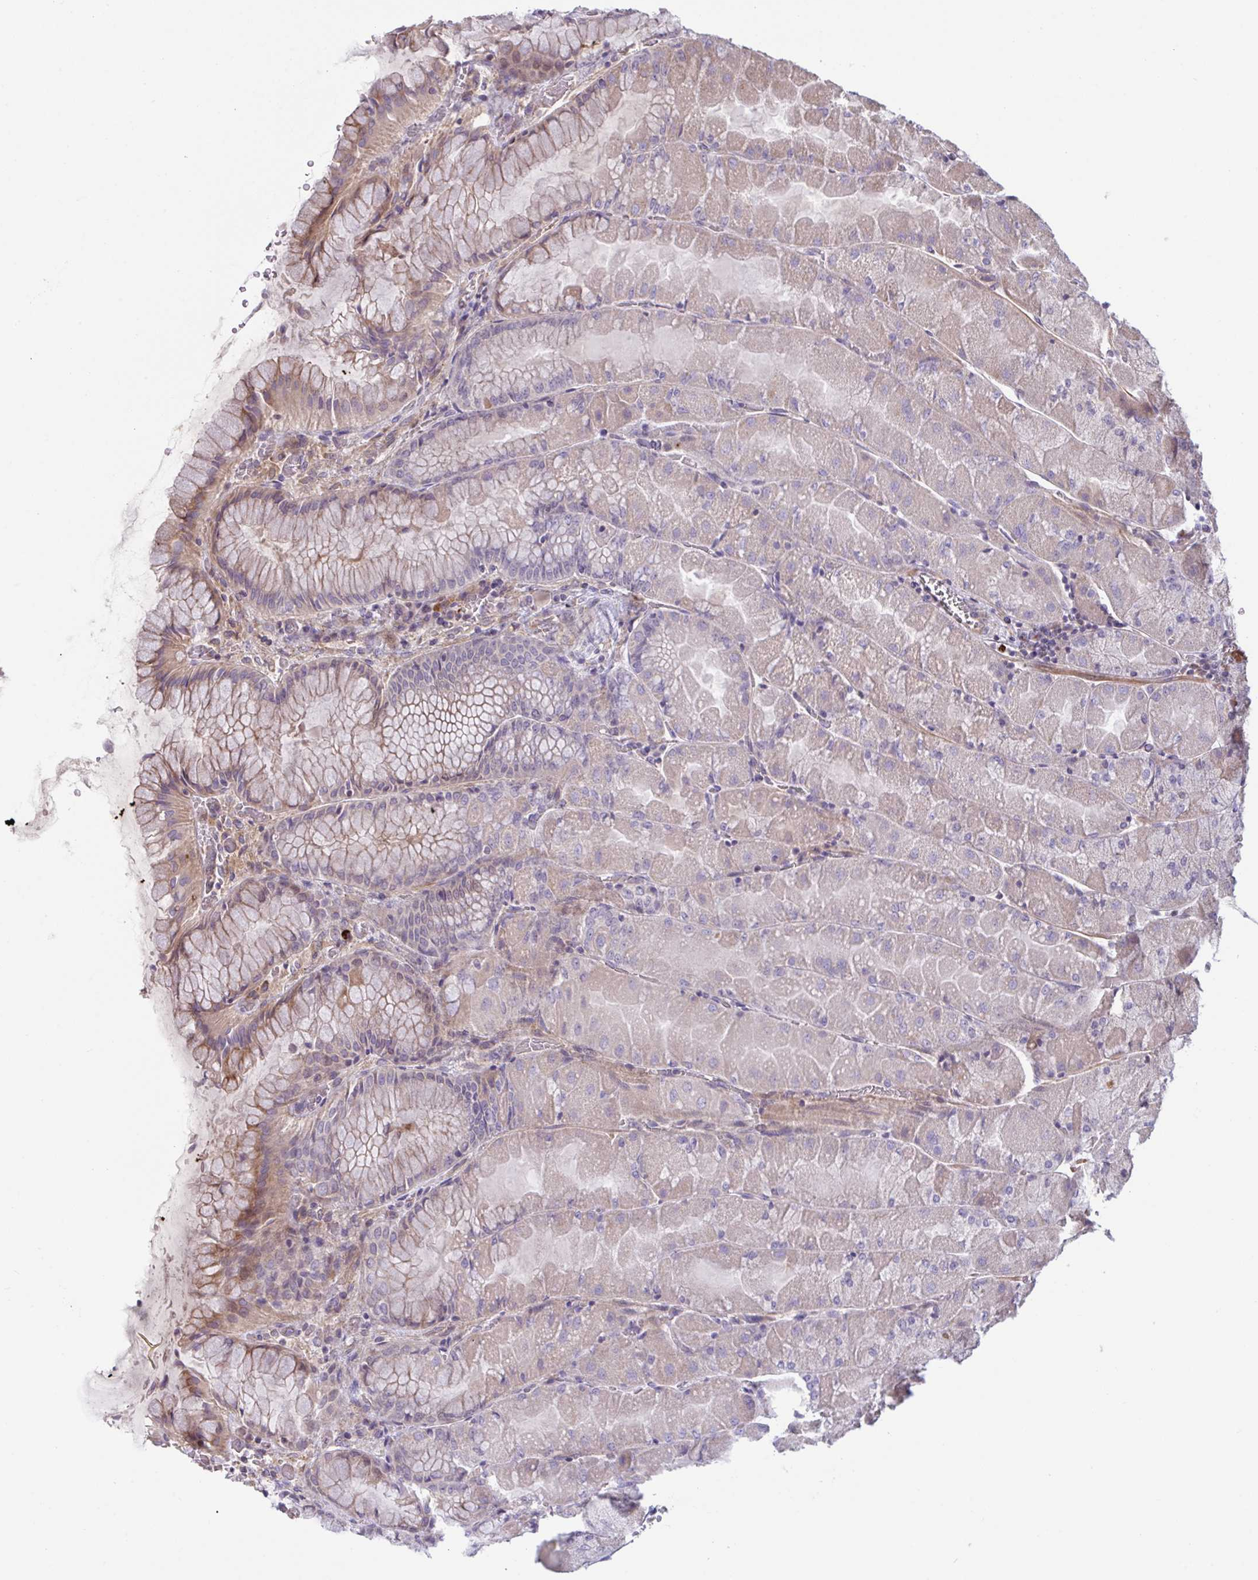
{"staining": {"intensity": "weak", "quantity": "25%-75%", "location": "cytoplasmic/membranous"}, "tissue": "stomach", "cell_type": "Glandular cells", "image_type": "normal", "snomed": [{"axis": "morphology", "description": "Normal tissue, NOS"}, {"axis": "topography", "description": "Stomach"}], "caption": "Glandular cells demonstrate low levels of weak cytoplasmic/membranous positivity in about 25%-75% of cells in benign human stomach.", "gene": "IL1R1", "patient": {"sex": "female", "age": 61}}